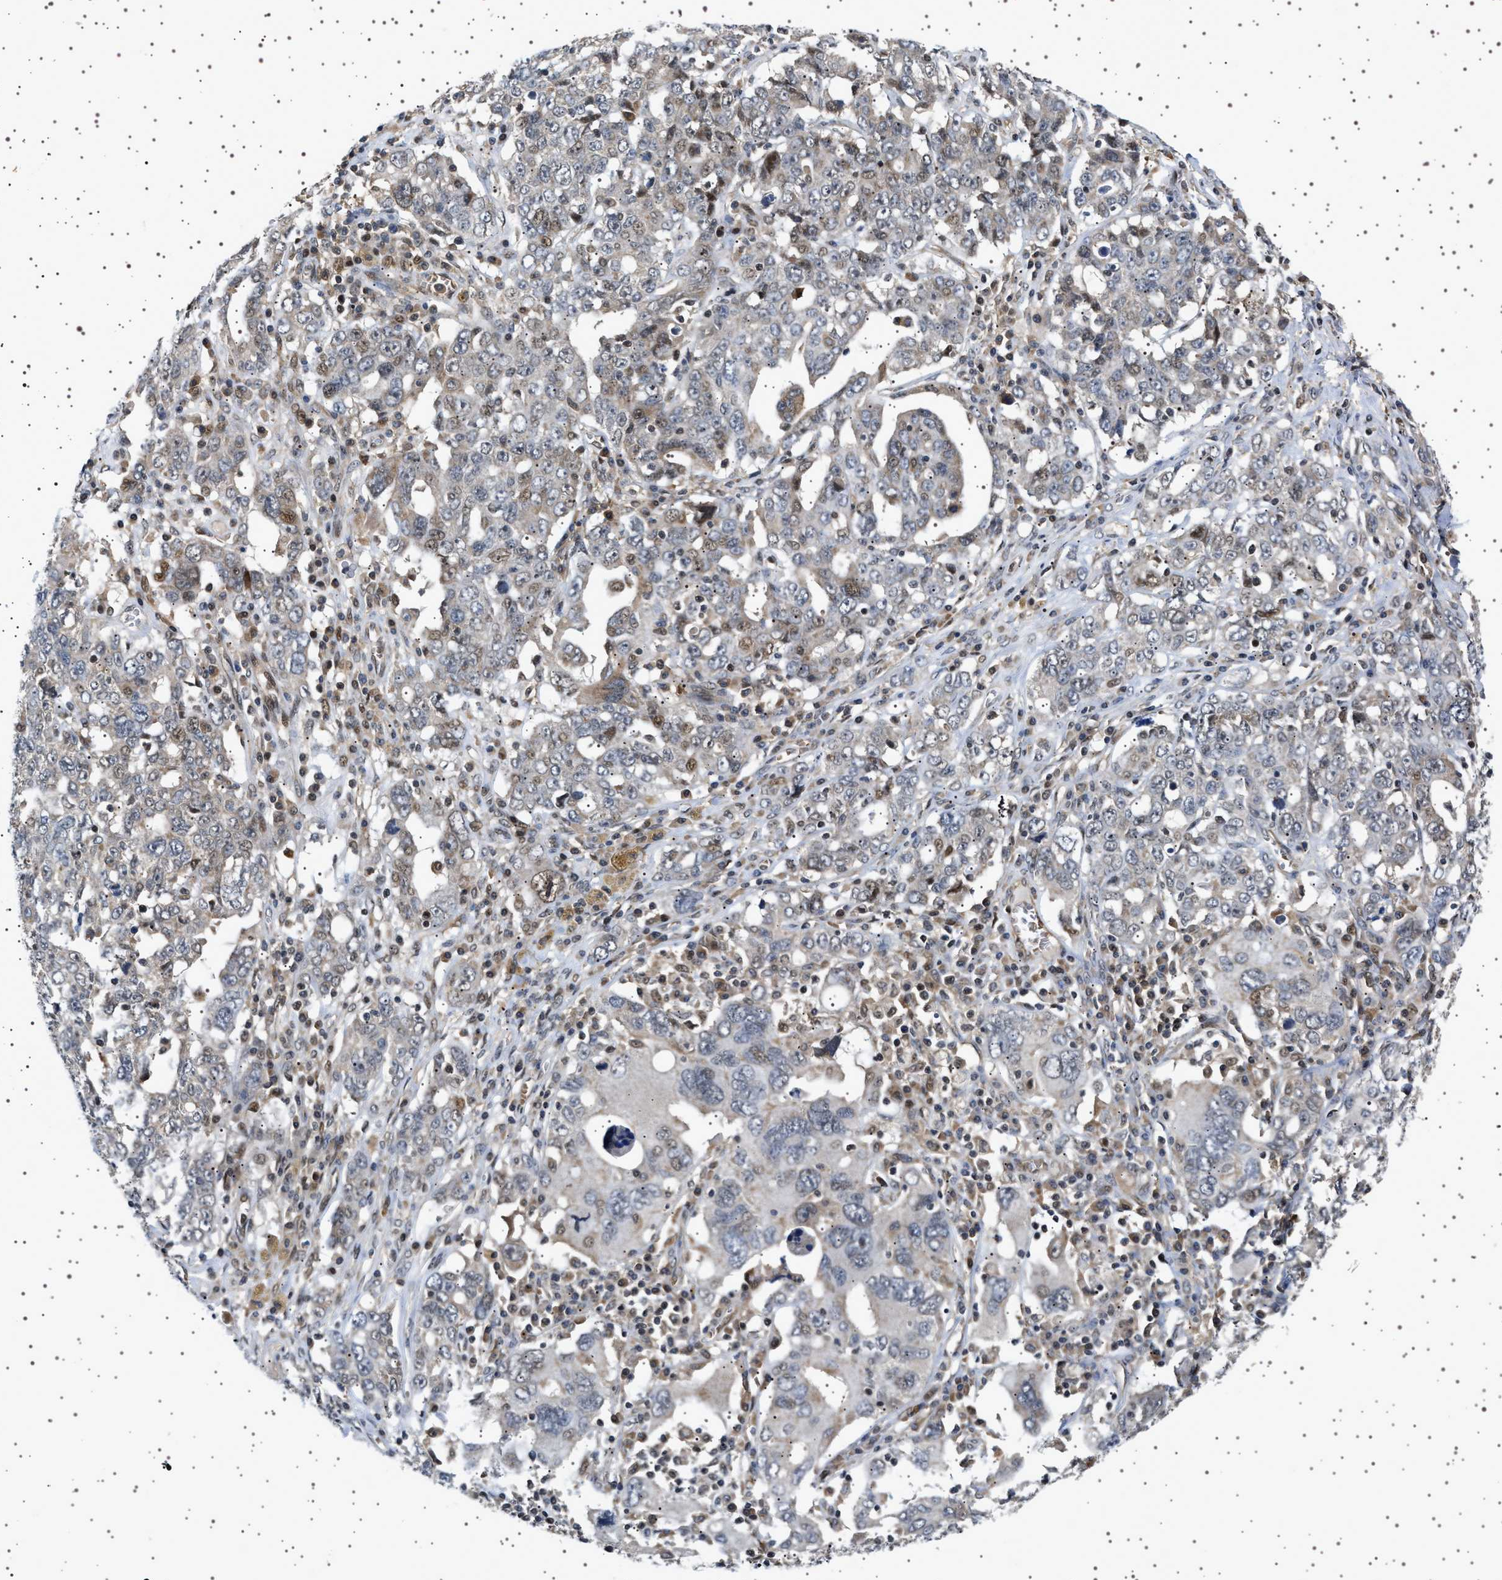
{"staining": {"intensity": "weak", "quantity": "<25%", "location": "nuclear"}, "tissue": "ovarian cancer", "cell_type": "Tumor cells", "image_type": "cancer", "snomed": [{"axis": "morphology", "description": "Carcinoma, endometroid"}, {"axis": "topography", "description": "Ovary"}], "caption": "Human ovarian endometroid carcinoma stained for a protein using IHC shows no positivity in tumor cells.", "gene": "BAG3", "patient": {"sex": "female", "age": 62}}